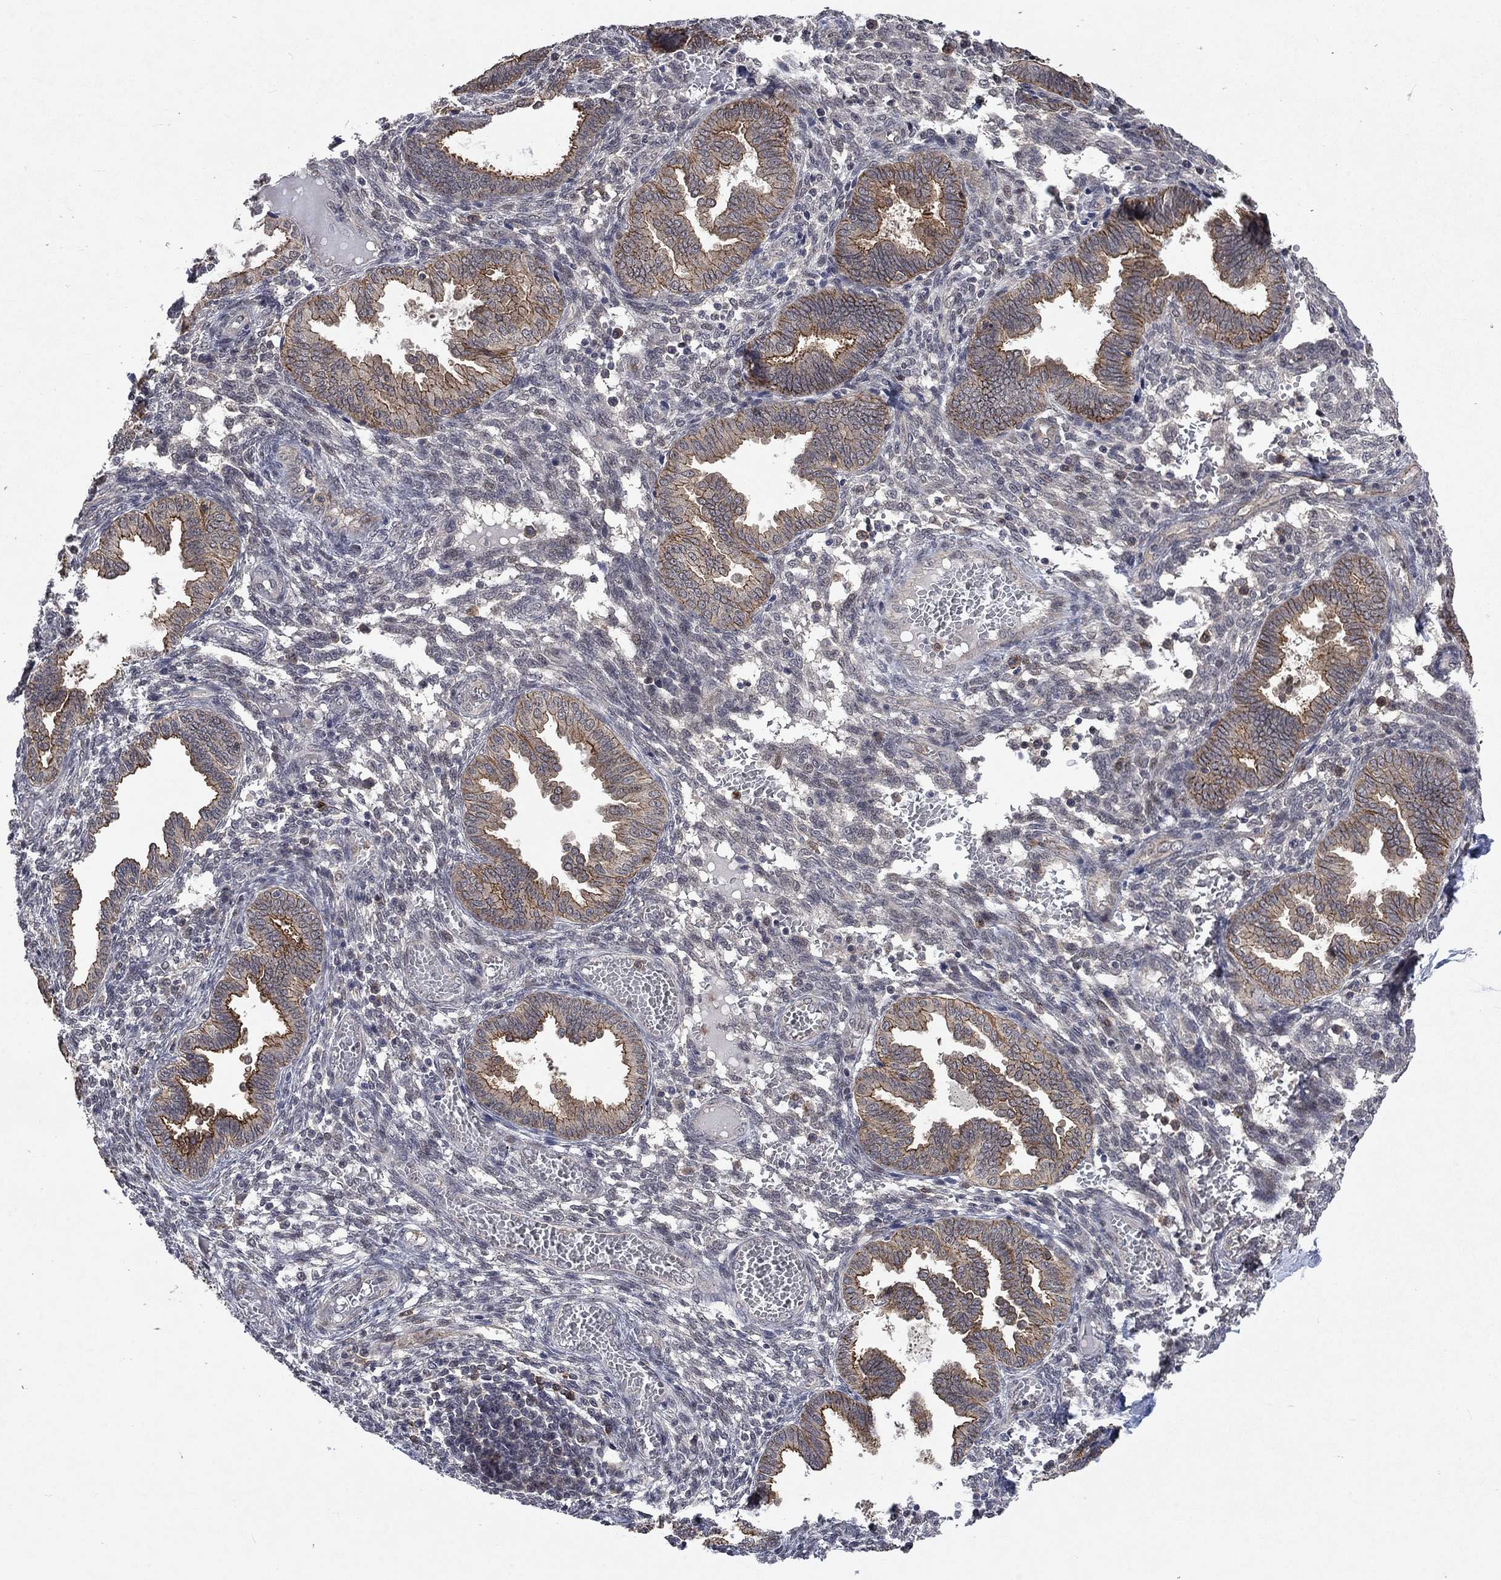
{"staining": {"intensity": "negative", "quantity": "none", "location": "none"}, "tissue": "endometrium", "cell_type": "Cells in endometrial stroma", "image_type": "normal", "snomed": [{"axis": "morphology", "description": "Normal tissue, NOS"}, {"axis": "topography", "description": "Endometrium"}], "caption": "Immunohistochemistry image of normal human endometrium stained for a protein (brown), which exhibits no expression in cells in endometrial stroma. (IHC, brightfield microscopy, high magnification).", "gene": "PPP1R9A", "patient": {"sex": "female", "age": 42}}